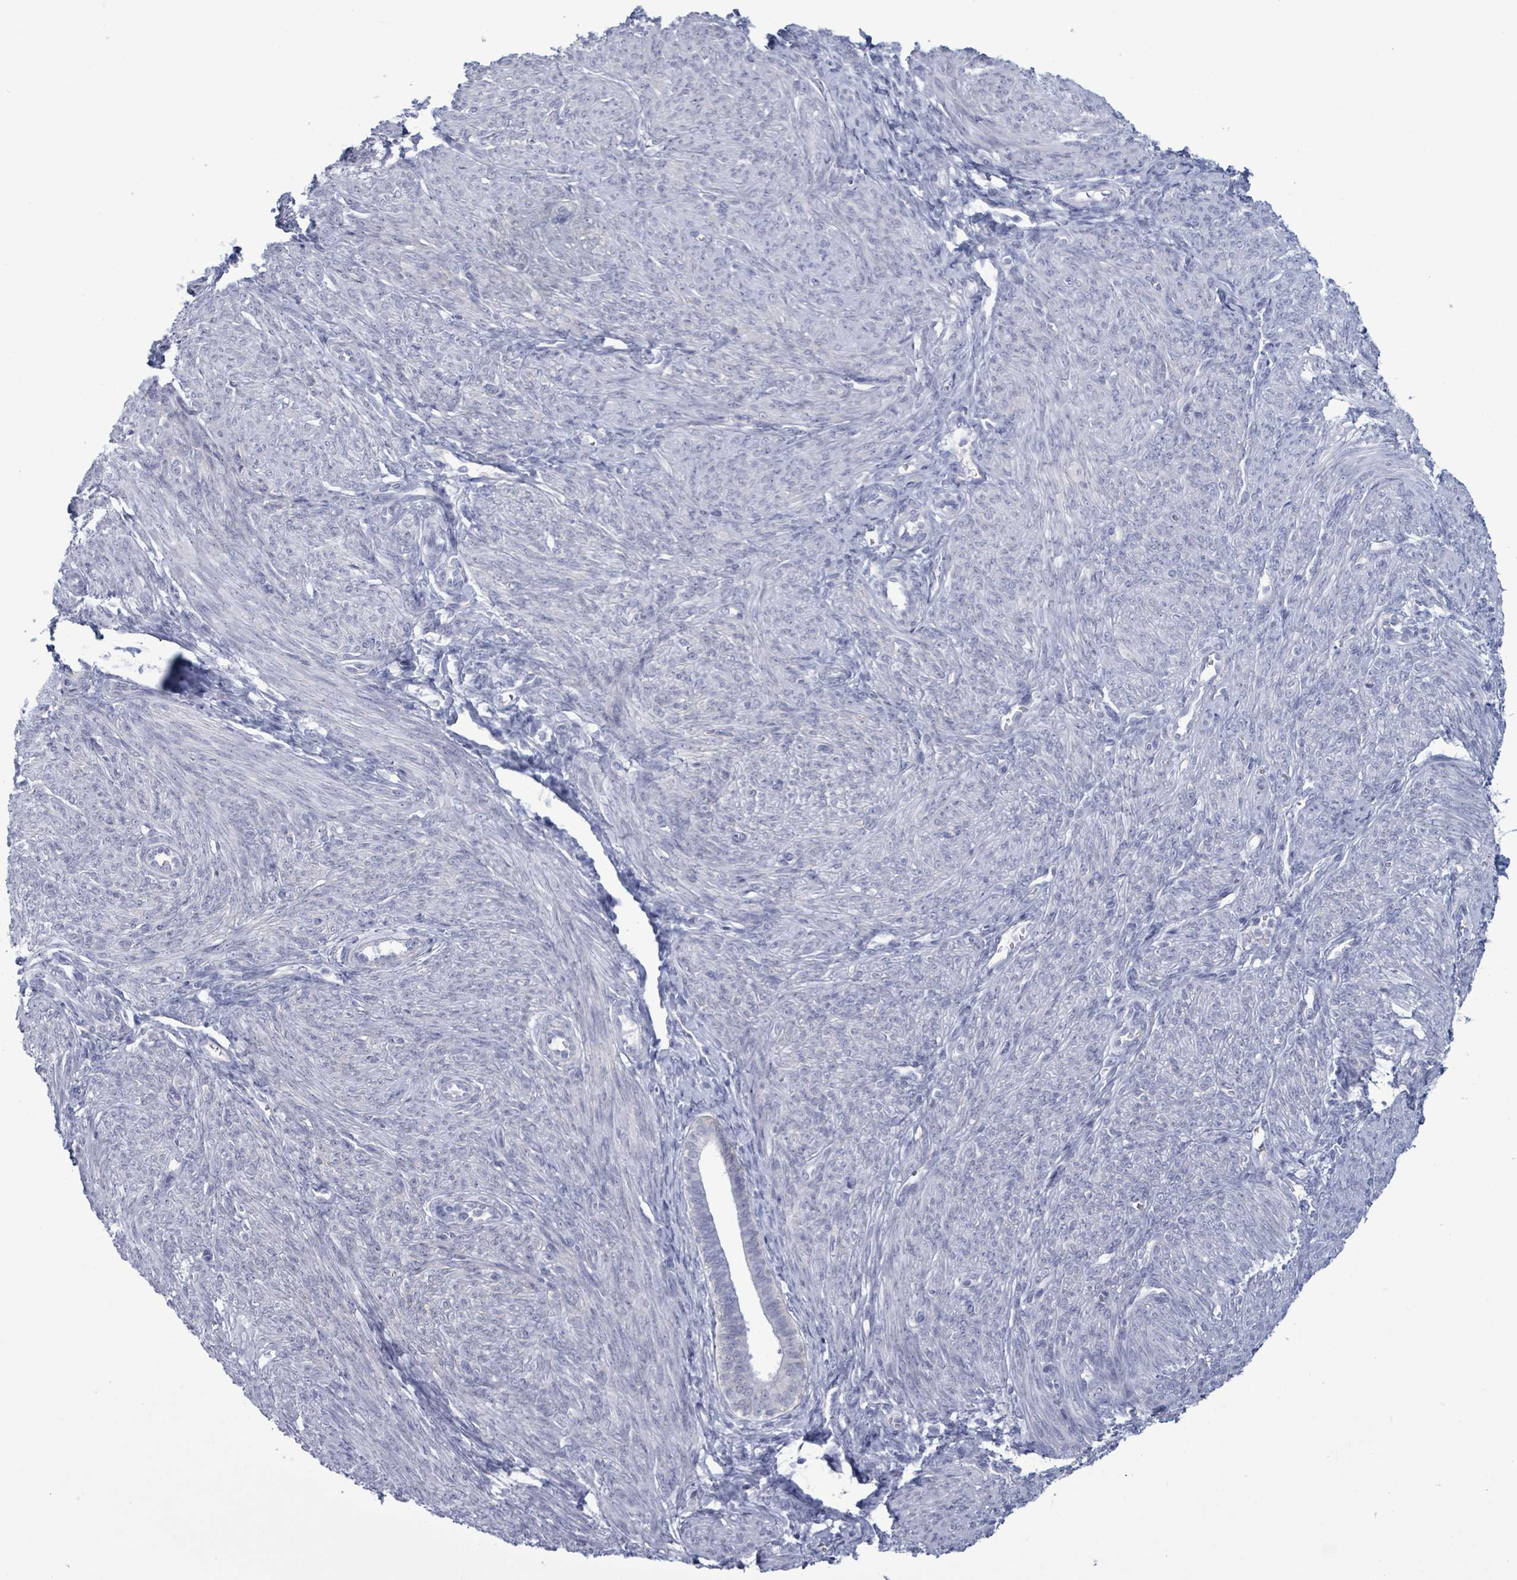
{"staining": {"intensity": "negative", "quantity": "none", "location": "none"}, "tissue": "endometrial cancer", "cell_type": "Tumor cells", "image_type": "cancer", "snomed": [{"axis": "morphology", "description": "Adenocarcinoma, NOS"}, {"axis": "topography", "description": "Endometrium"}], "caption": "IHC image of neoplastic tissue: human endometrial cancer stained with DAB shows no significant protein positivity in tumor cells. The staining is performed using DAB brown chromogen with nuclei counter-stained in using hematoxylin.", "gene": "BSG", "patient": {"sex": "female", "age": 87}}